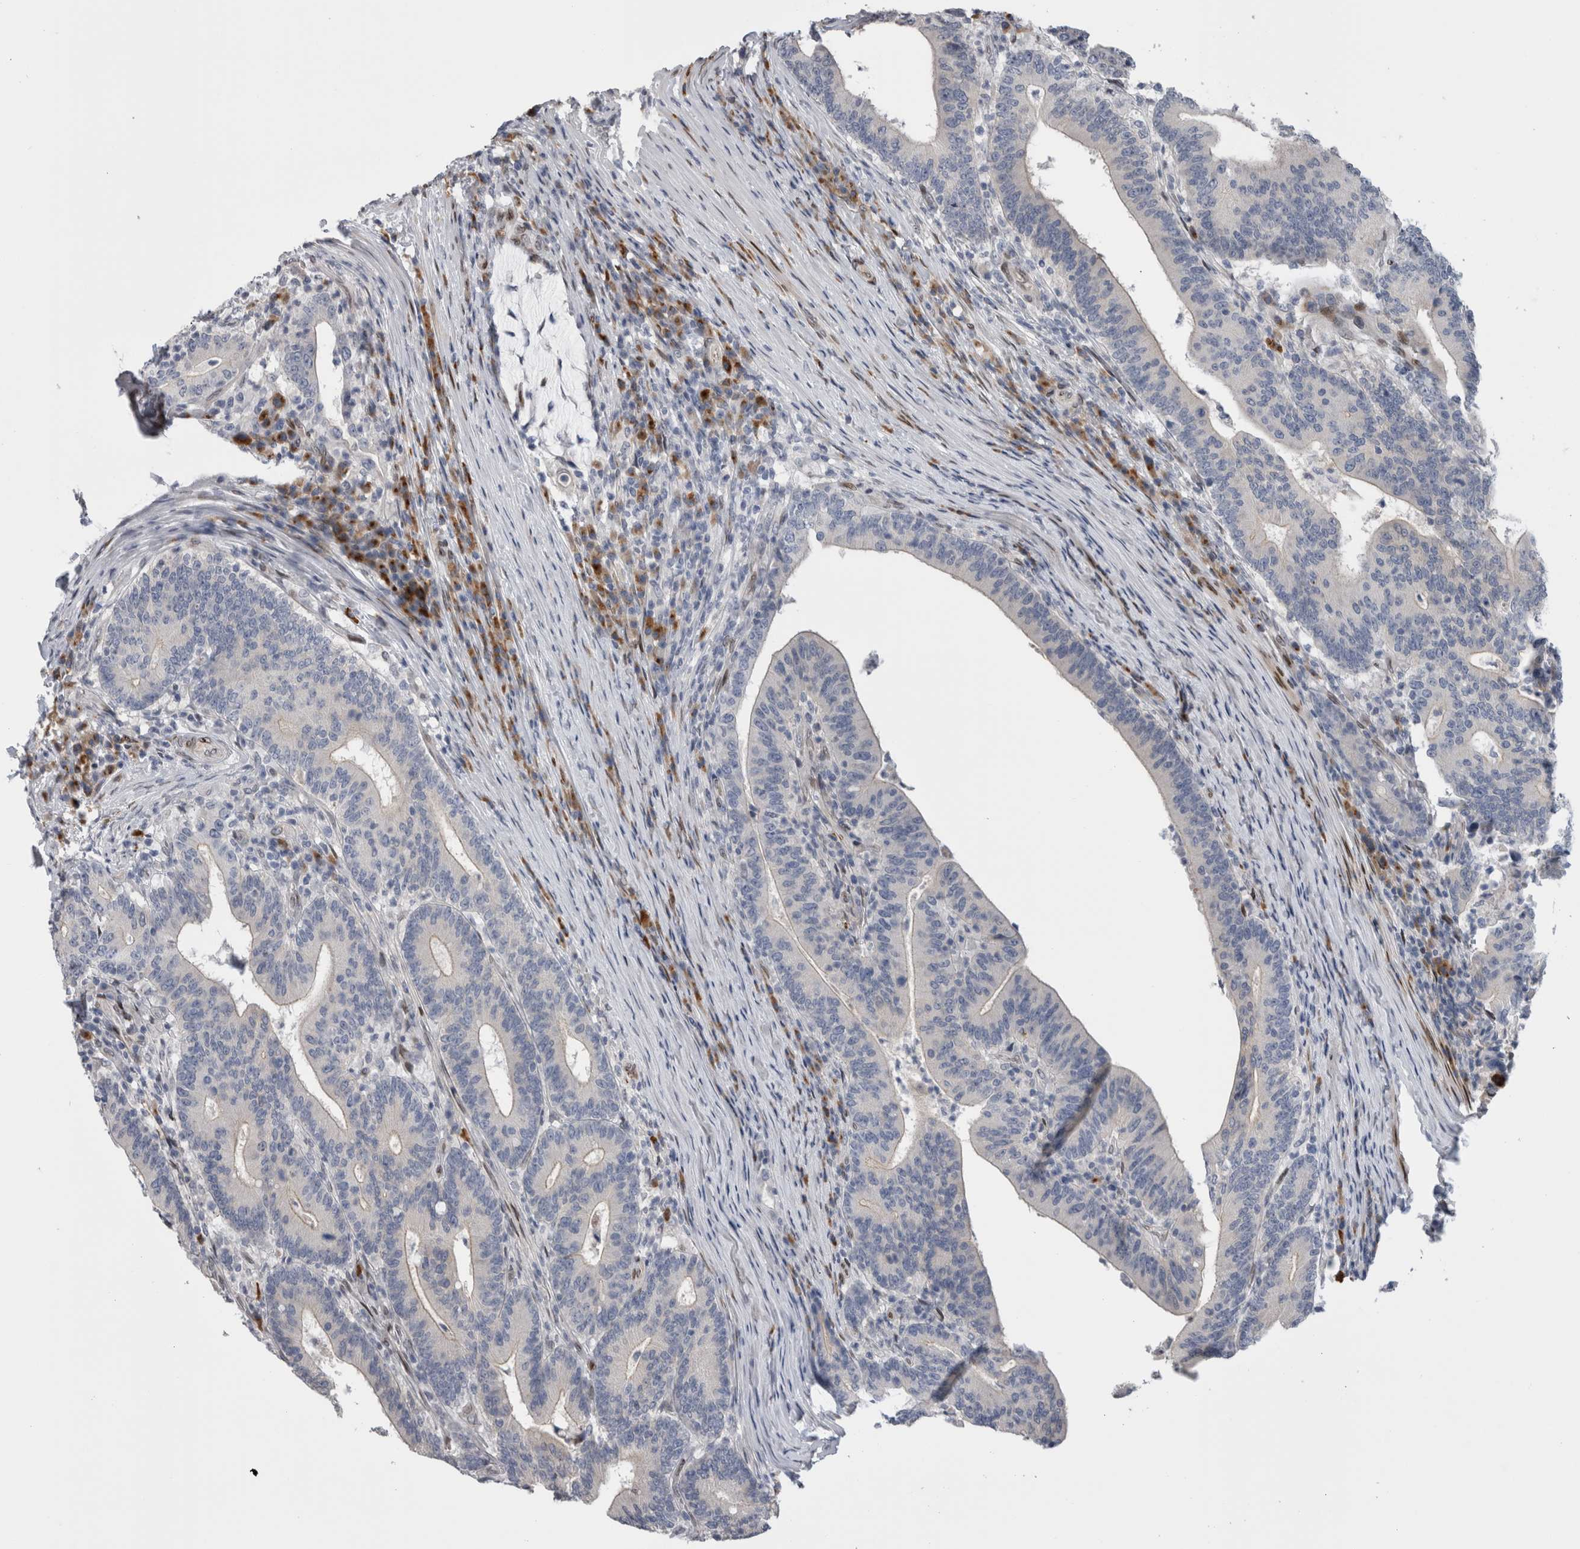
{"staining": {"intensity": "negative", "quantity": "none", "location": "none"}, "tissue": "colorectal cancer", "cell_type": "Tumor cells", "image_type": "cancer", "snomed": [{"axis": "morphology", "description": "Adenocarcinoma, NOS"}, {"axis": "topography", "description": "Colon"}], "caption": "Micrograph shows no significant protein positivity in tumor cells of colorectal cancer.", "gene": "DMTN", "patient": {"sex": "female", "age": 66}}